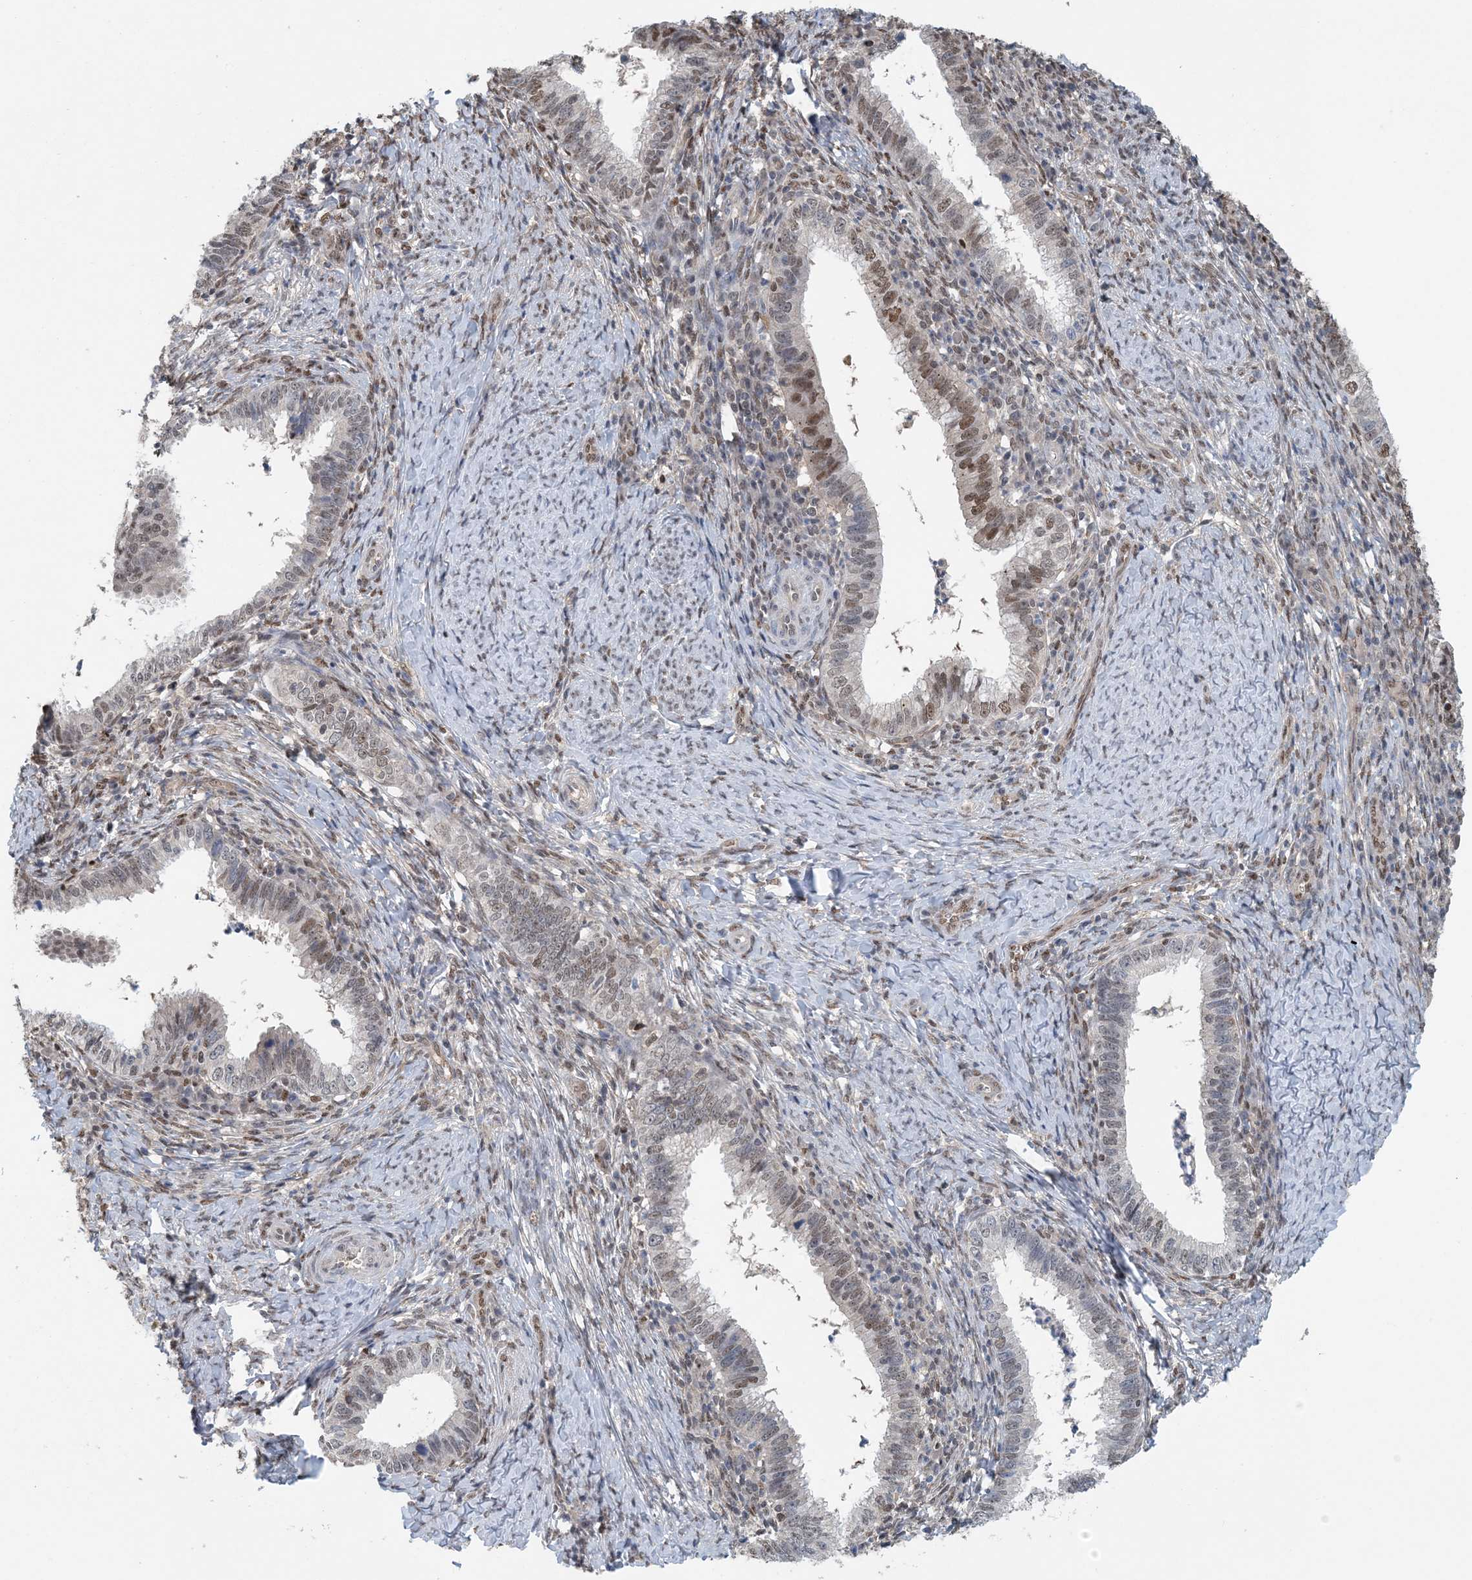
{"staining": {"intensity": "moderate", "quantity": "<25%", "location": "nuclear"}, "tissue": "cervical cancer", "cell_type": "Tumor cells", "image_type": "cancer", "snomed": [{"axis": "morphology", "description": "Adenocarcinoma, NOS"}, {"axis": "topography", "description": "Cervix"}], "caption": "A brown stain shows moderate nuclear expression of a protein in human cervical cancer (adenocarcinoma) tumor cells. The staining is performed using DAB (3,3'-diaminobenzidine) brown chromogen to label protein expression. The nuclei are counter-stained blue using hematoxylin.", "gene": "HIKESHI", "patient": {"sex": "female", "age": 36}}